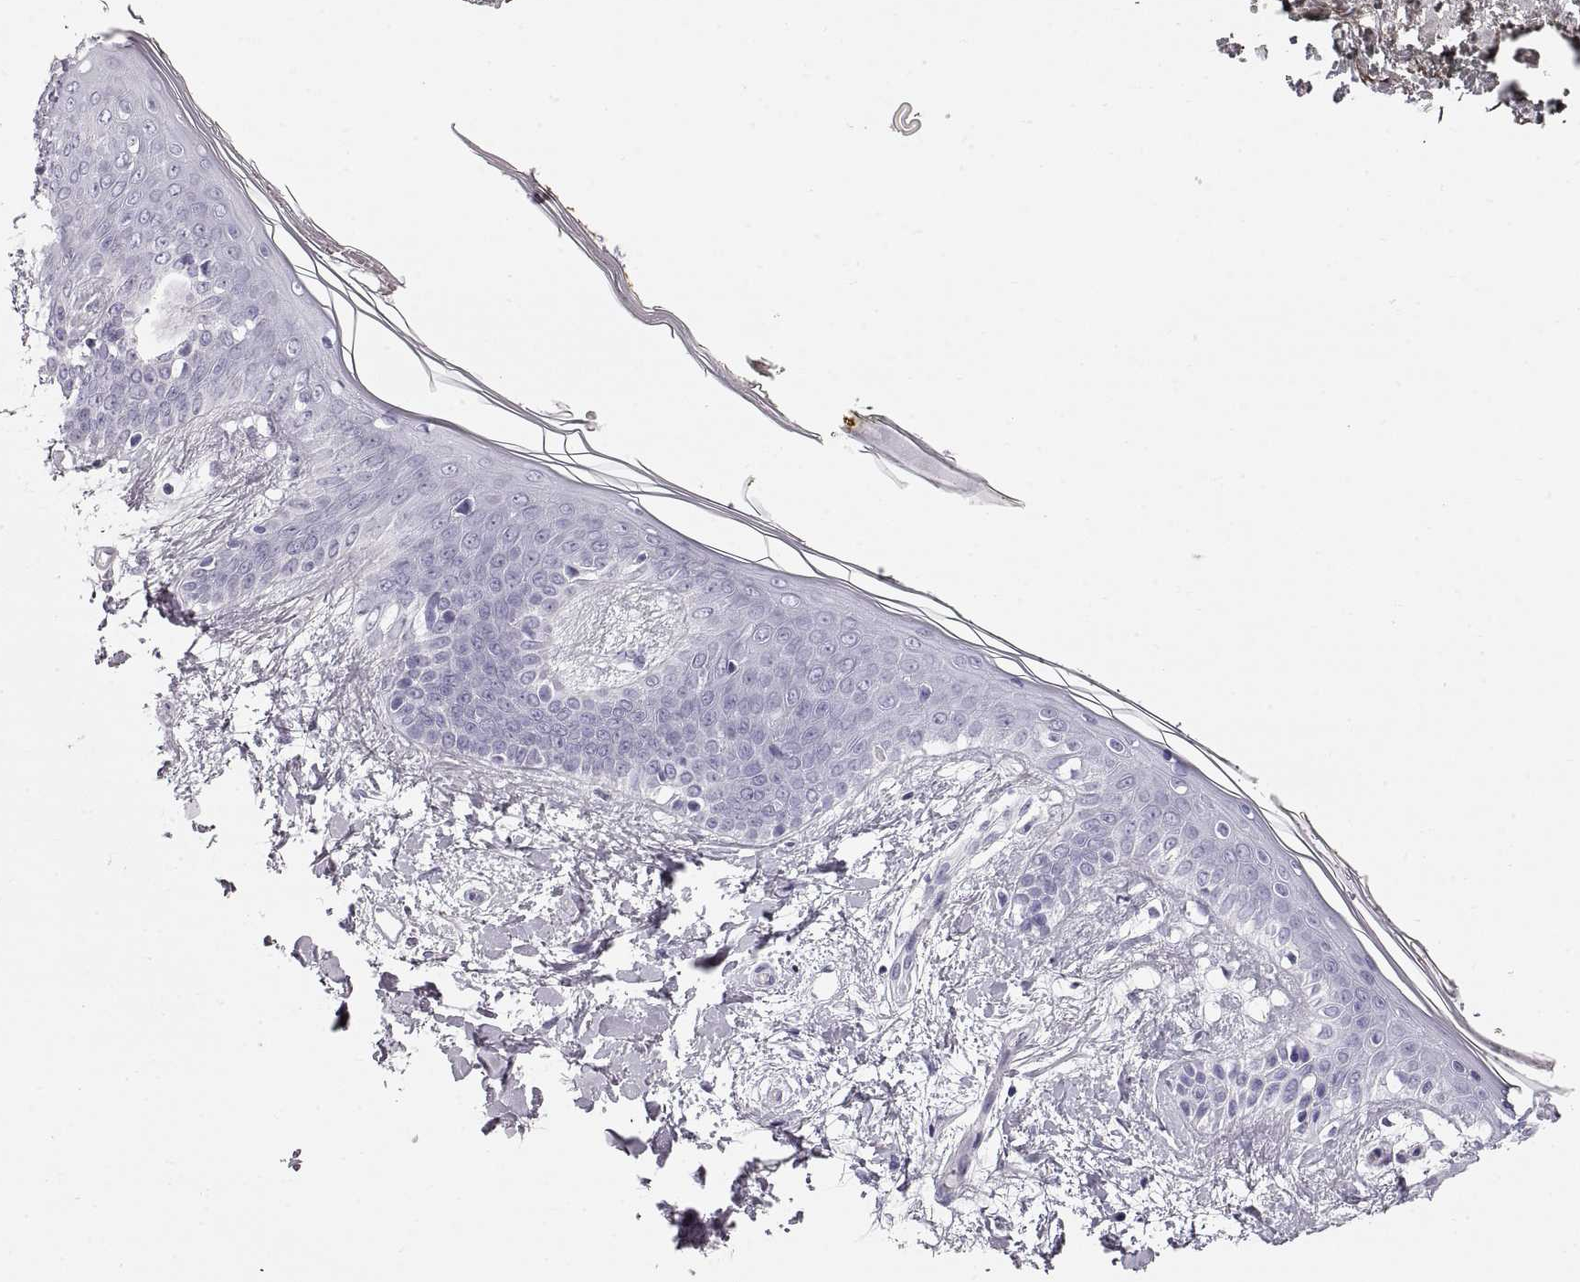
{"staining": {"intensity": "negative", "quantity": "none", "location": "none"}, "tissue": "skin", "cell_type": "Fibroblasts", "image_type": "normal", "snomed": [{"axis": "morphology", "description": "Normal tissue, NOS"}, {"axis": "topography", "description": "Skin"}], "caption": "Image shows no significant protein expression in fibroblasts of normal skin.", "gene": "CRYAA", "patient": {"sex": "female", "age": 34}}